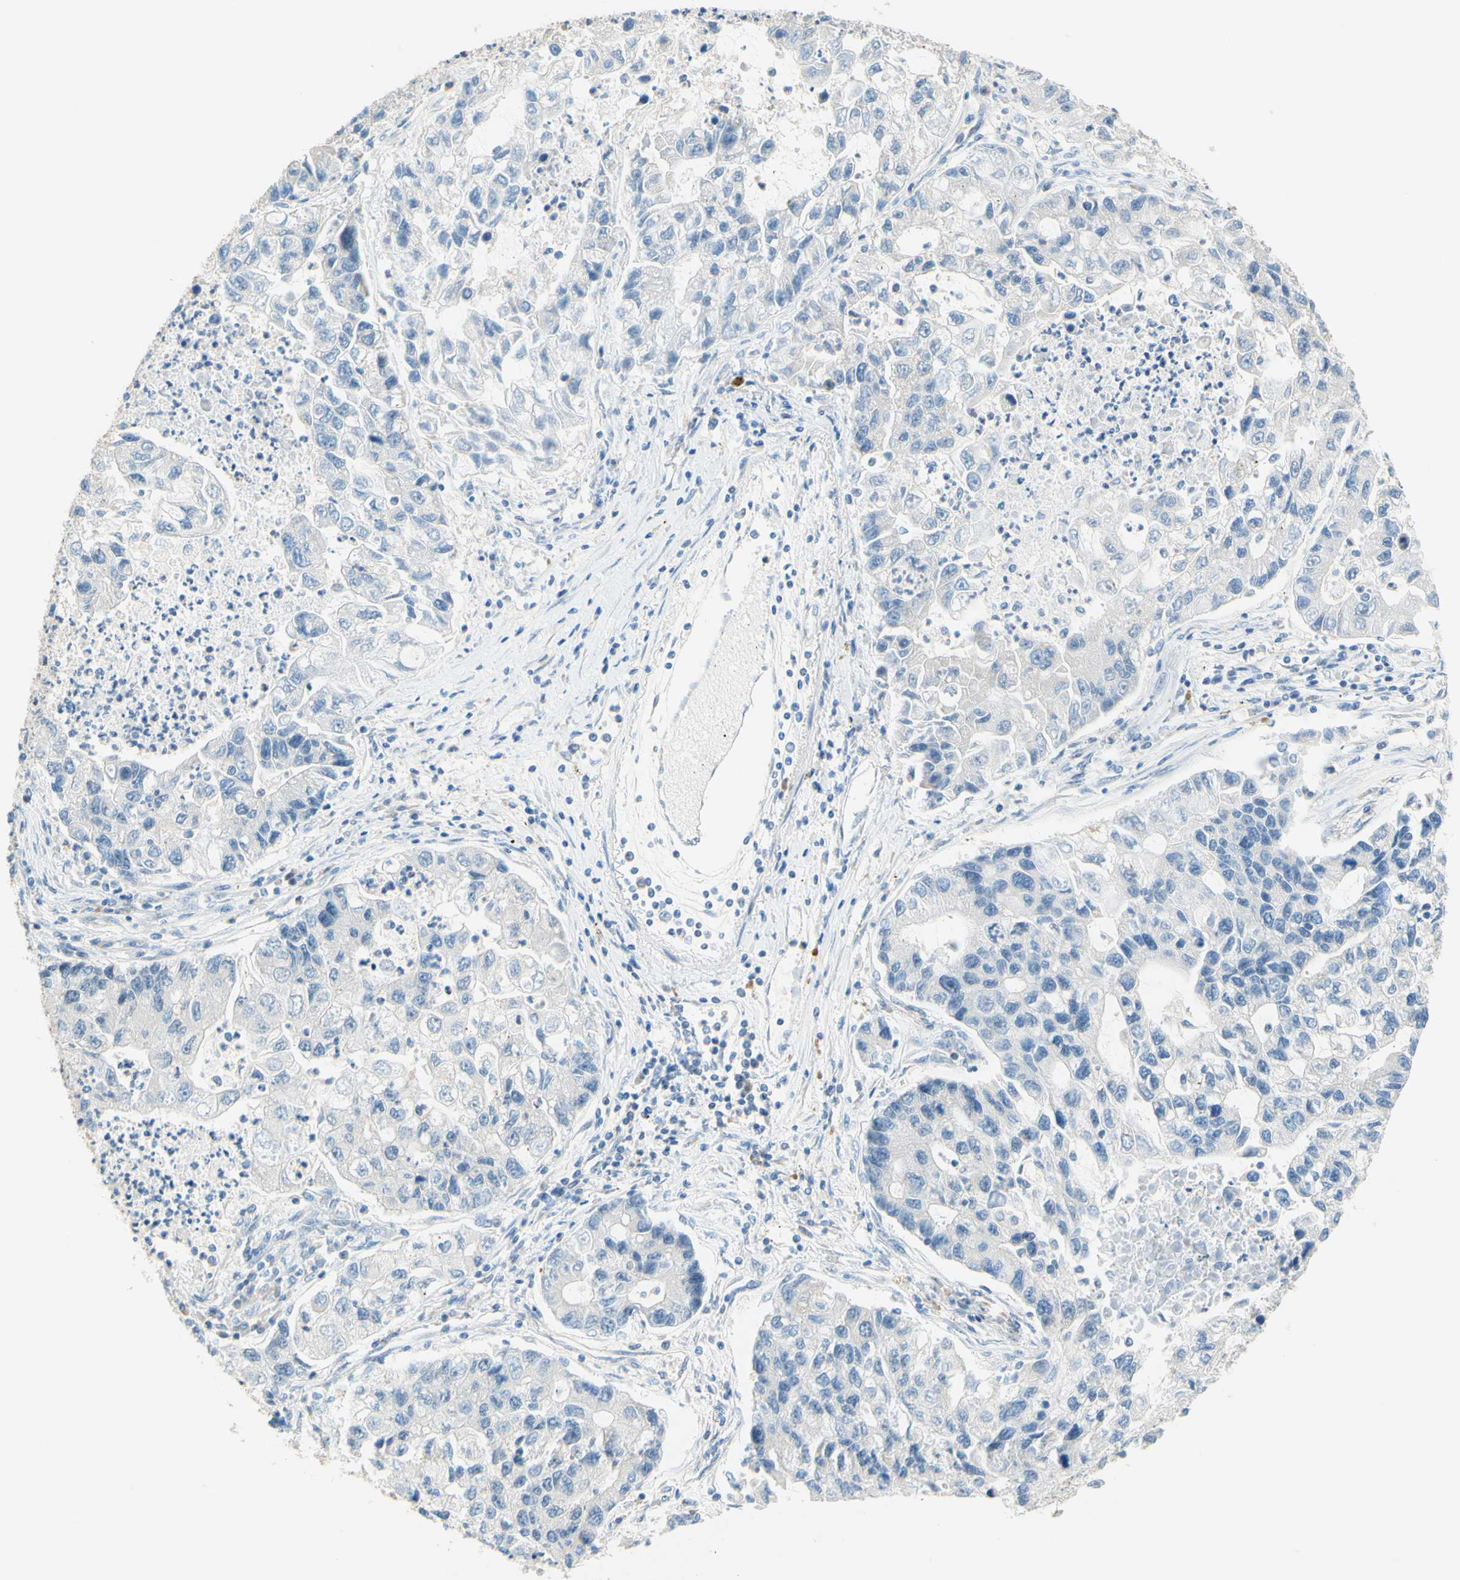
{"staining": {"intensity": "negative", "quantity": "none", "location": "none"}, "tissue": "lung cancer", "cell_type": "Tumor cells", "image_type": "cancer", "snomed": [{"axis": "morphology", "description": "Adenocarcinoma, NOS"}, {"axis": "topography", "description": "Lung"}], "caption": "Micrograph shows no significant protein expression in tumor cells of adenocarcinoma (lung).", "gene": "C2CD2L", "patient": {"sex": "female", "age": 51}}